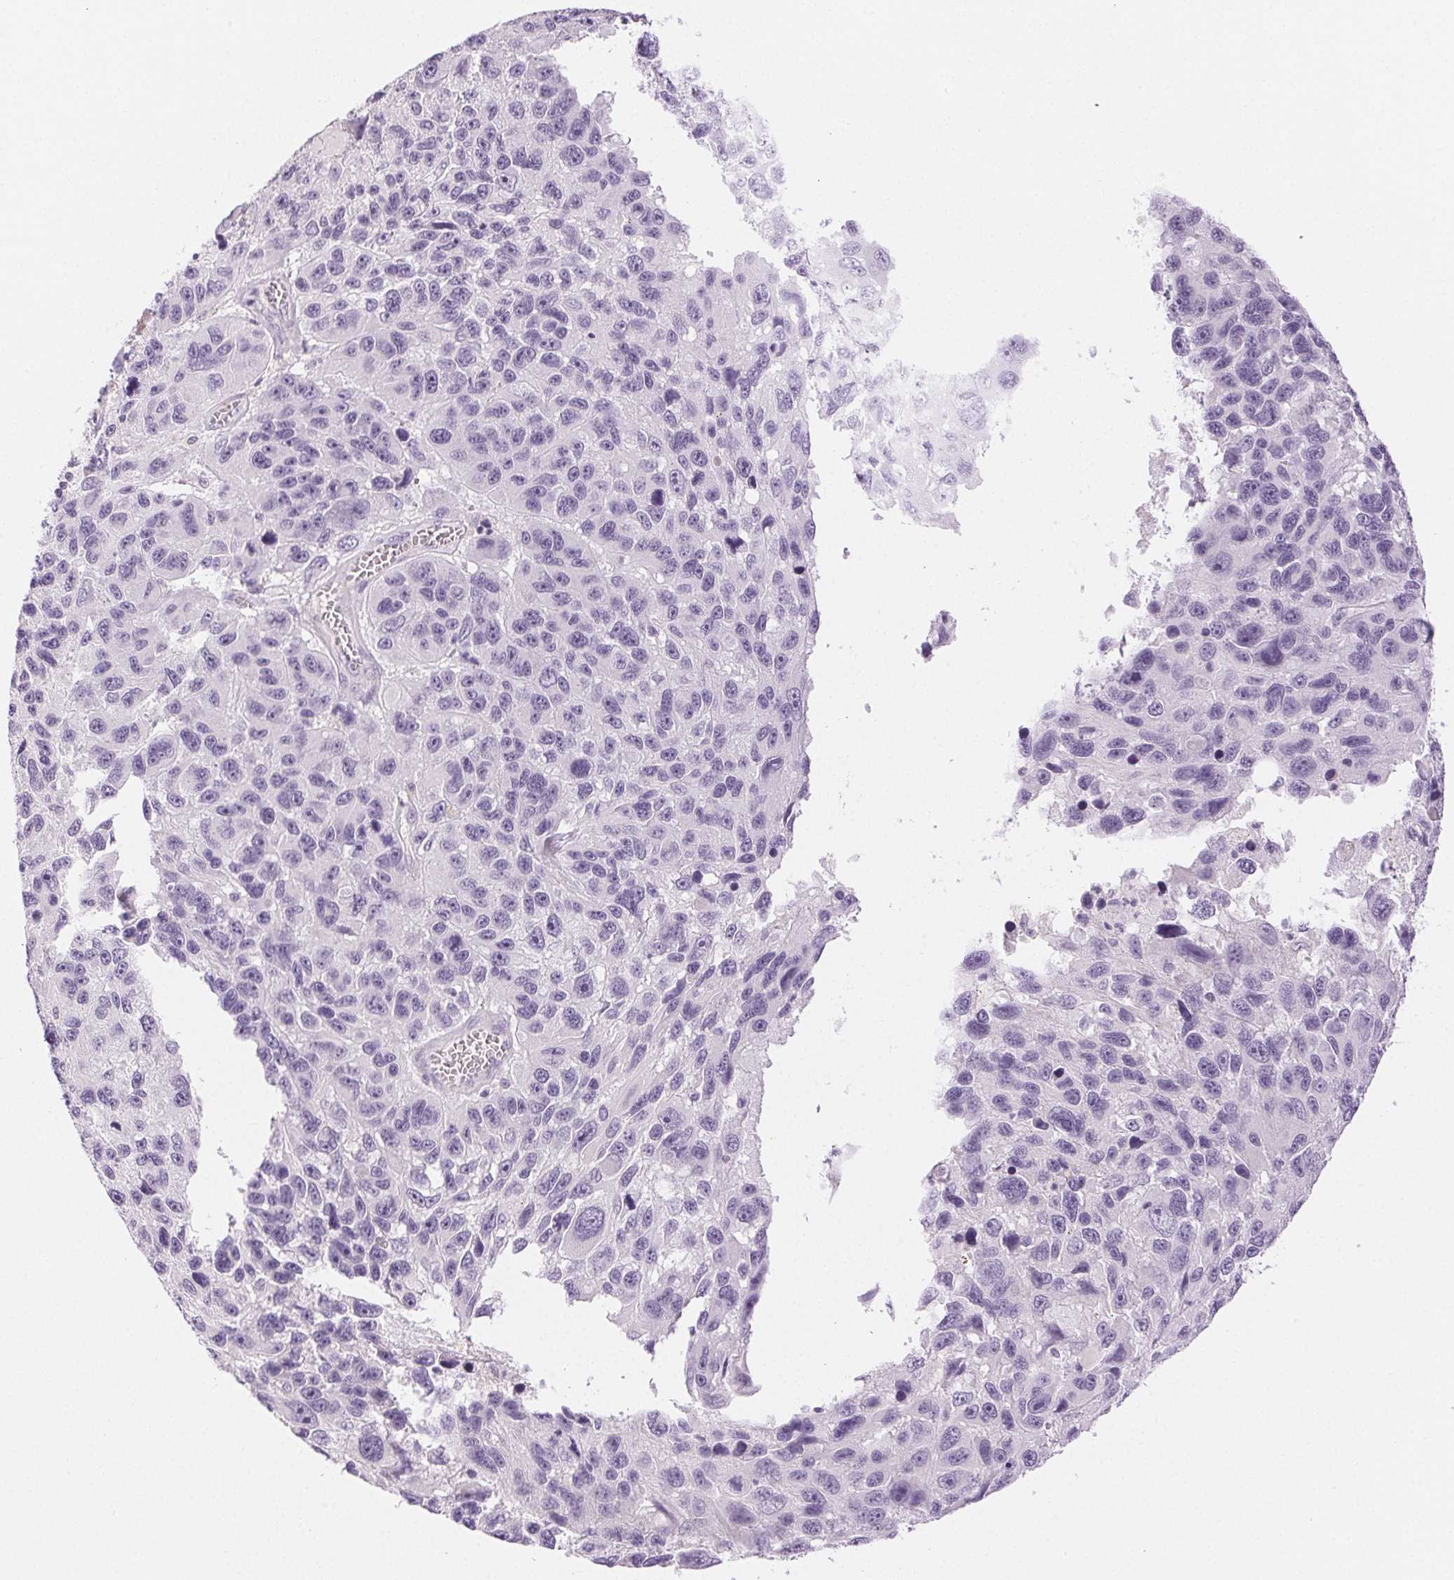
{"staining": {"intensity": "negative", "quantity": "none", "location": "none"}, "tissue": "melanoma", "cell_type": "Tumor cells", "image_type": "cancer", "snomed": [{"axis": "morphology", "description": "Malignant melanoma, NOS"}, {"axis": "topography", "description": "Skin"}], "caption": "Melanoma was stained to show a protein in brown. There is no significant staining in tumor cells.", "gene": "SLC5A2", "patient": {"sex": "male", "age": 53}}